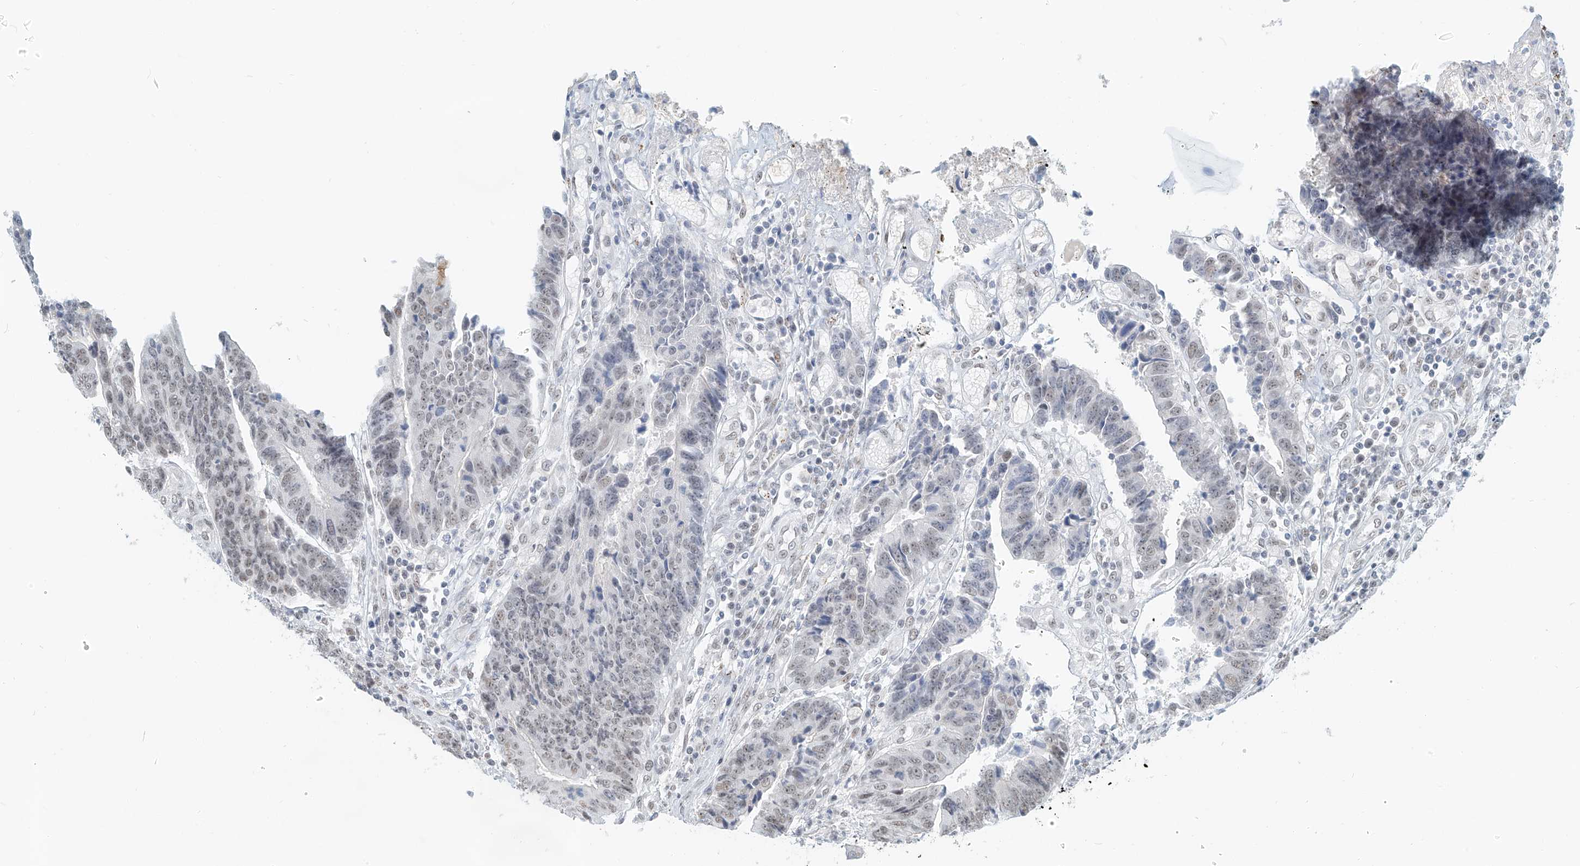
{"staining": {"intensity": "weak", "quantity": "<25%", "location": "nuclear"}, "tissue": "colorectal cancer", "cell_type": "Tumor cells", "image_type": "cancer", "snomed": [{"axis": "morphology", "description": "Adenocarcinoma, NOS"}, {"axis": "topography", "description": "Rectum"}], "caption": "High power microscopy micrograph of an IHC photomicrograph of colorectal adenocarcinoma, revealing no significant expression in tumor cells.", "gene": "PGC", "patient": {"sex": "male", "age": 84}}